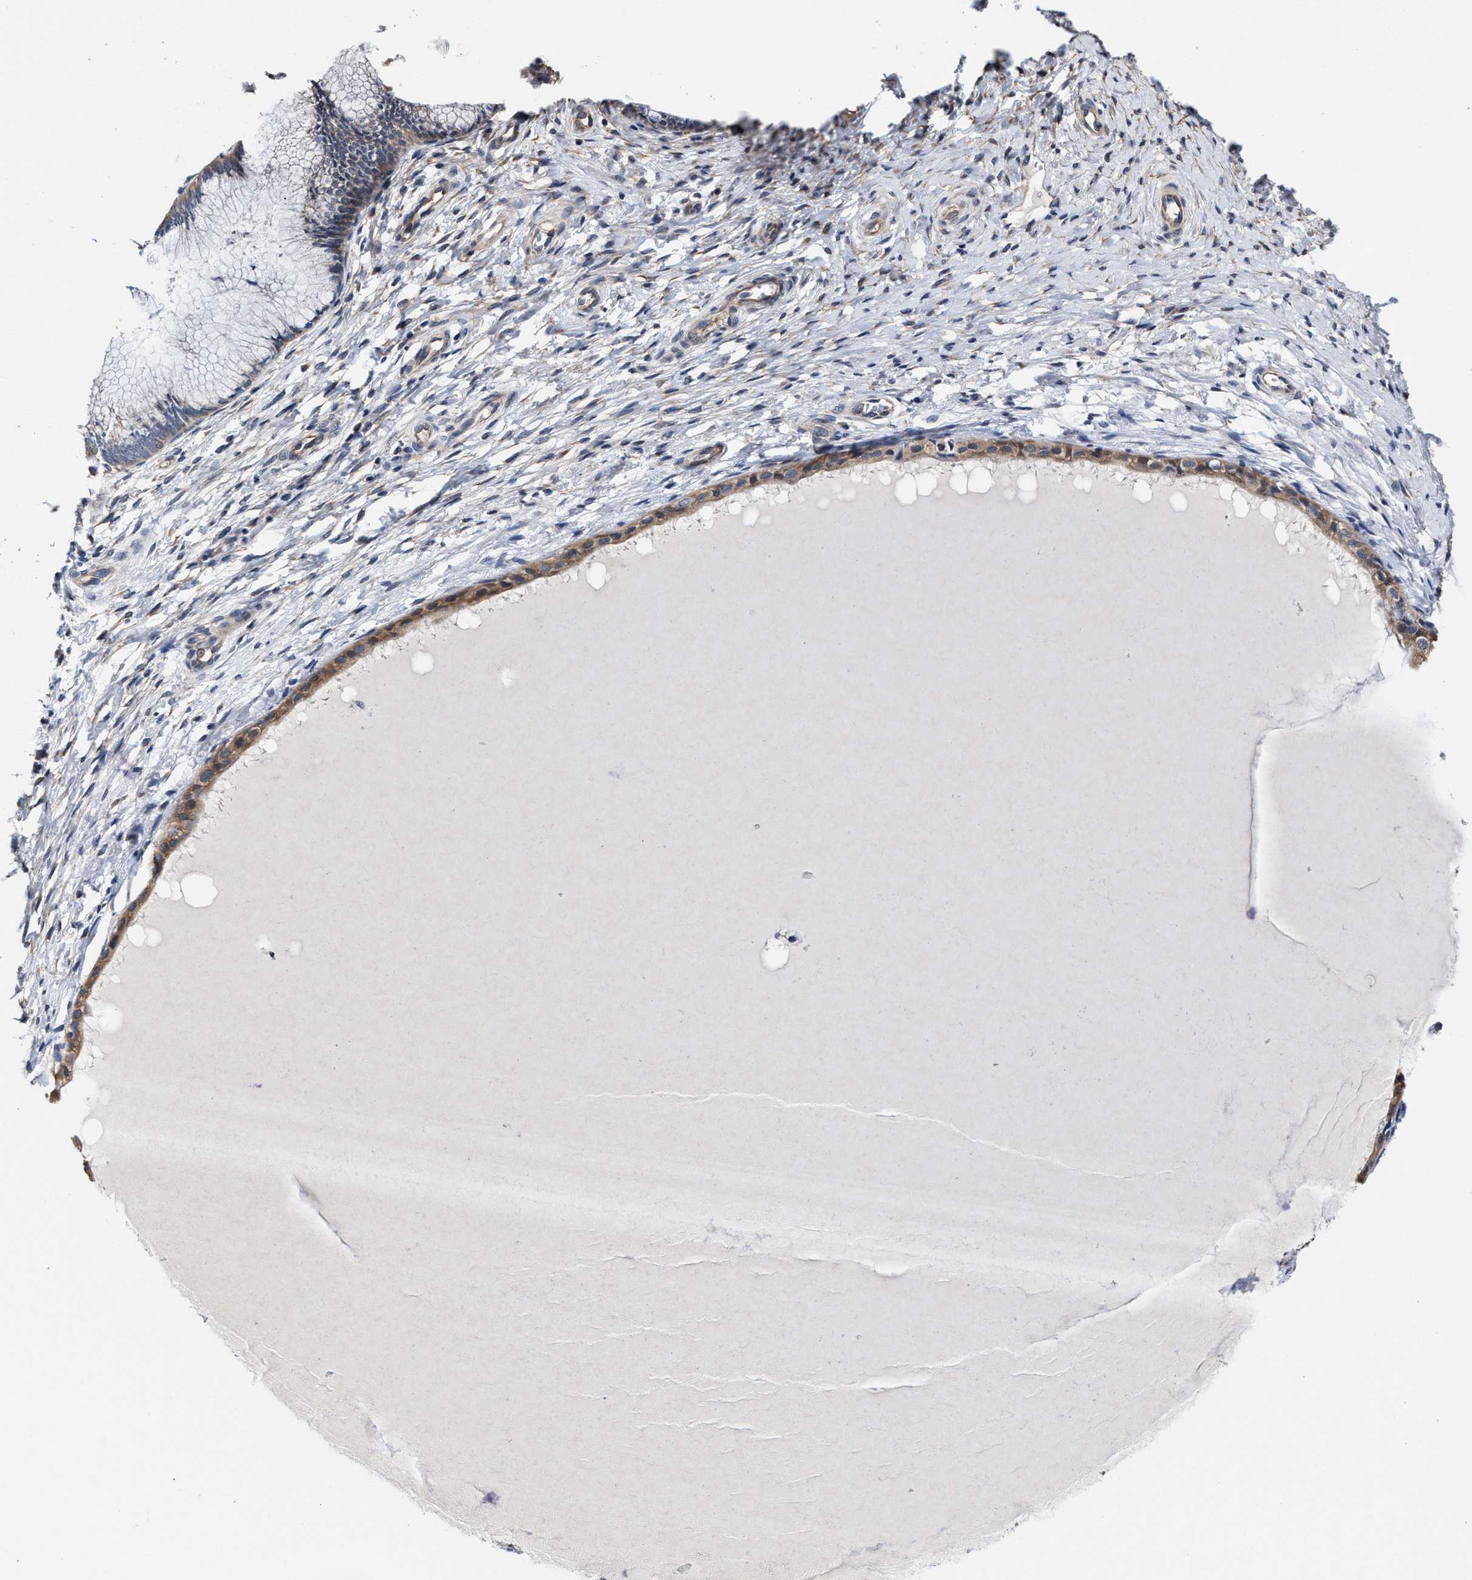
{"staining": {"intensity": "weak", "quantity": "<25%", "location": "cytoplasmic/membranous"}, "tissue": "cervix", "cell_type": "Glandular cells", "image_type": "normal", "snomed": [{"axis": "morphology", "description": "Normal tissue, NOS"}, {"axis": "topography", "description": "Cervix"}], "caption": "This is an IHC photomicrograph of unremarkable human cervix. There is no expression in glandular cells.", "gene": "TRAF6", "patient": {"sex": "female", "age": 55}}